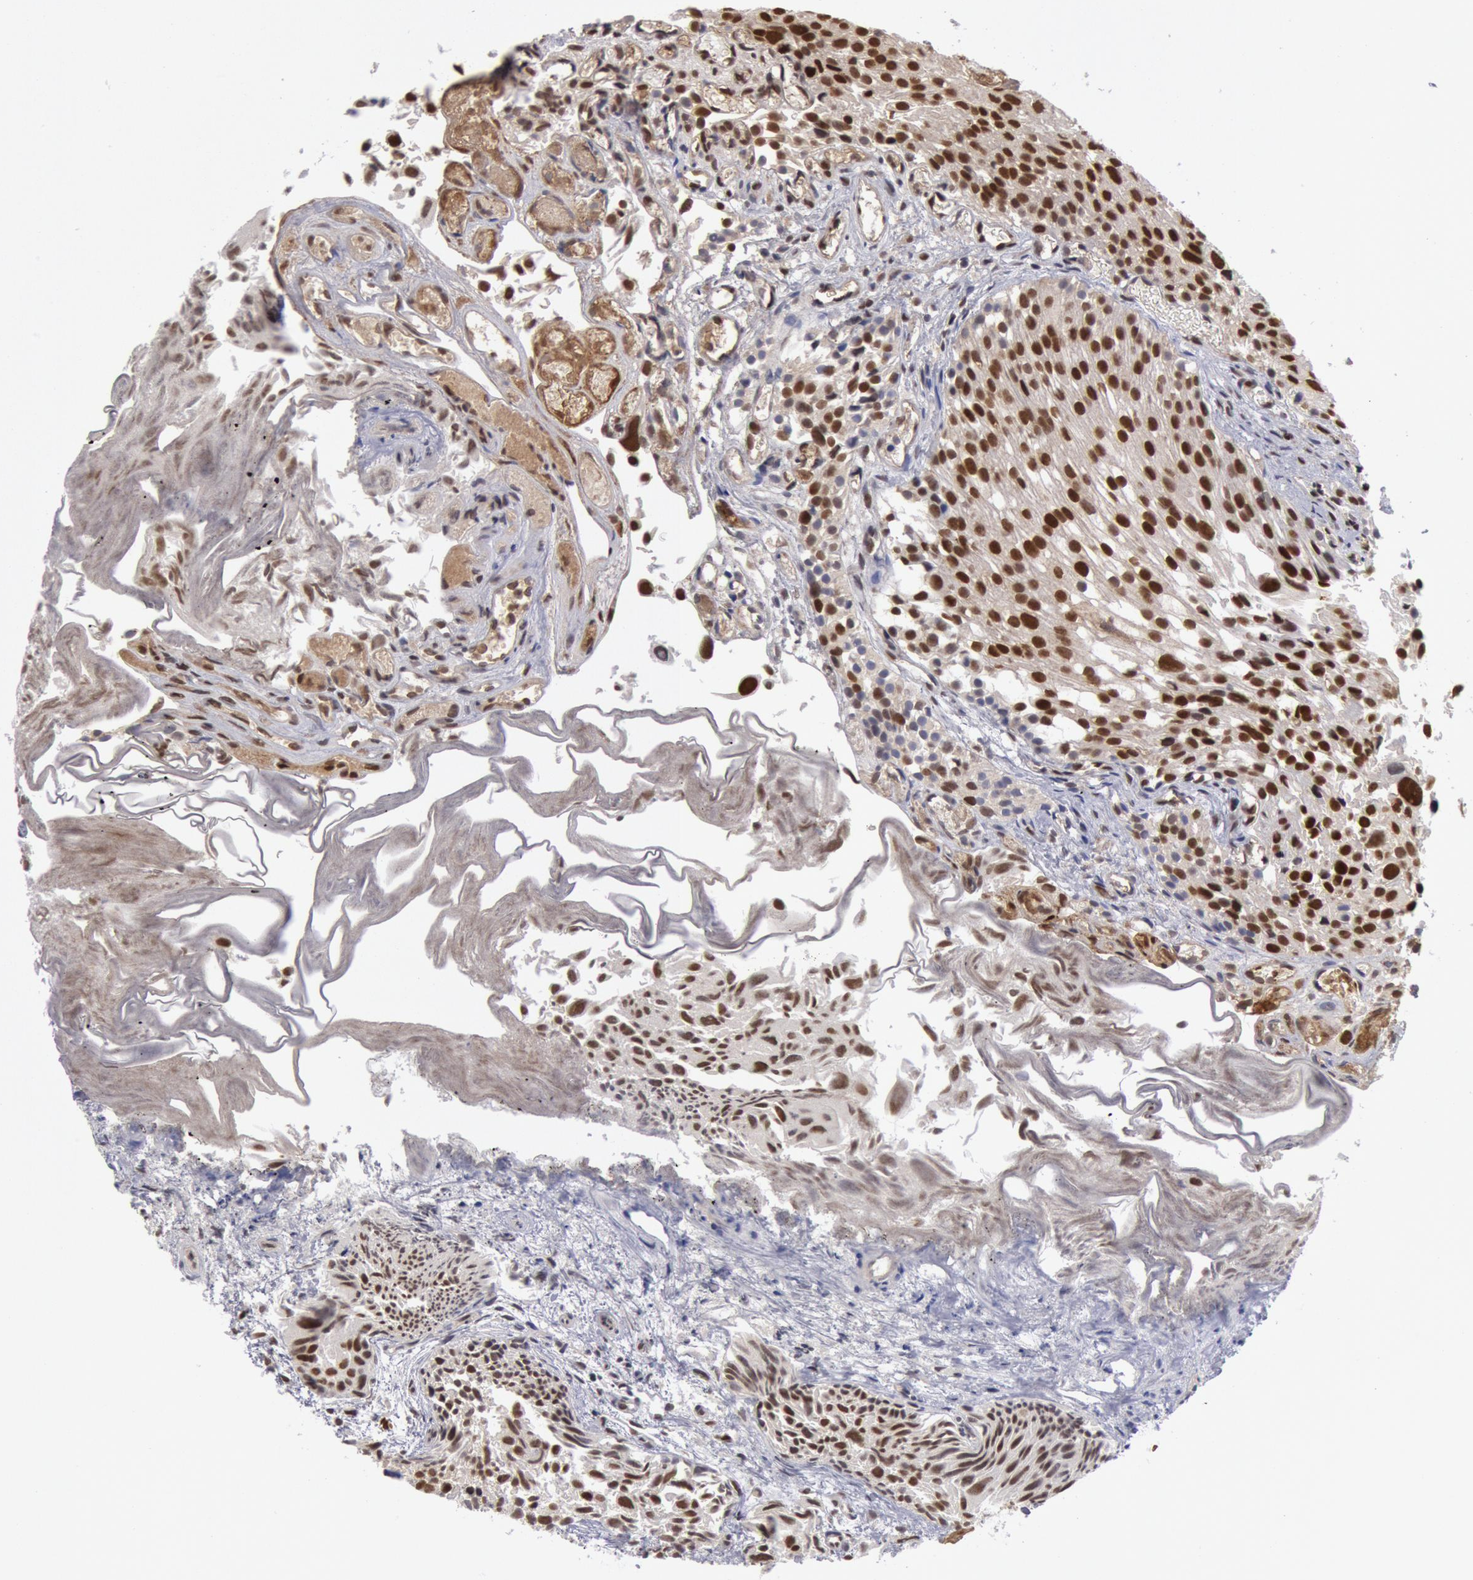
{"staining": {"intensity": "moderate", "quantity": ">75%", "location": "nuclear"}, "tissue": "urothelial cancer", "cell_type": "Tumor cells", "image_type": "cancer", "snomed": [{"axis": "morphology", "description": "Urothelial carcinoma, High grade"}, {"axis": "topography", "description": "Urinary bladder"}], "caption": "This histopathology image reveals immunohistochemistry staining of human urothelial cancer, with medium moderate nuclear expression in approximately >75% of tumor cells.", "gene": "PPP4R3B", "patient": {"sex": "female", "age": 78}}